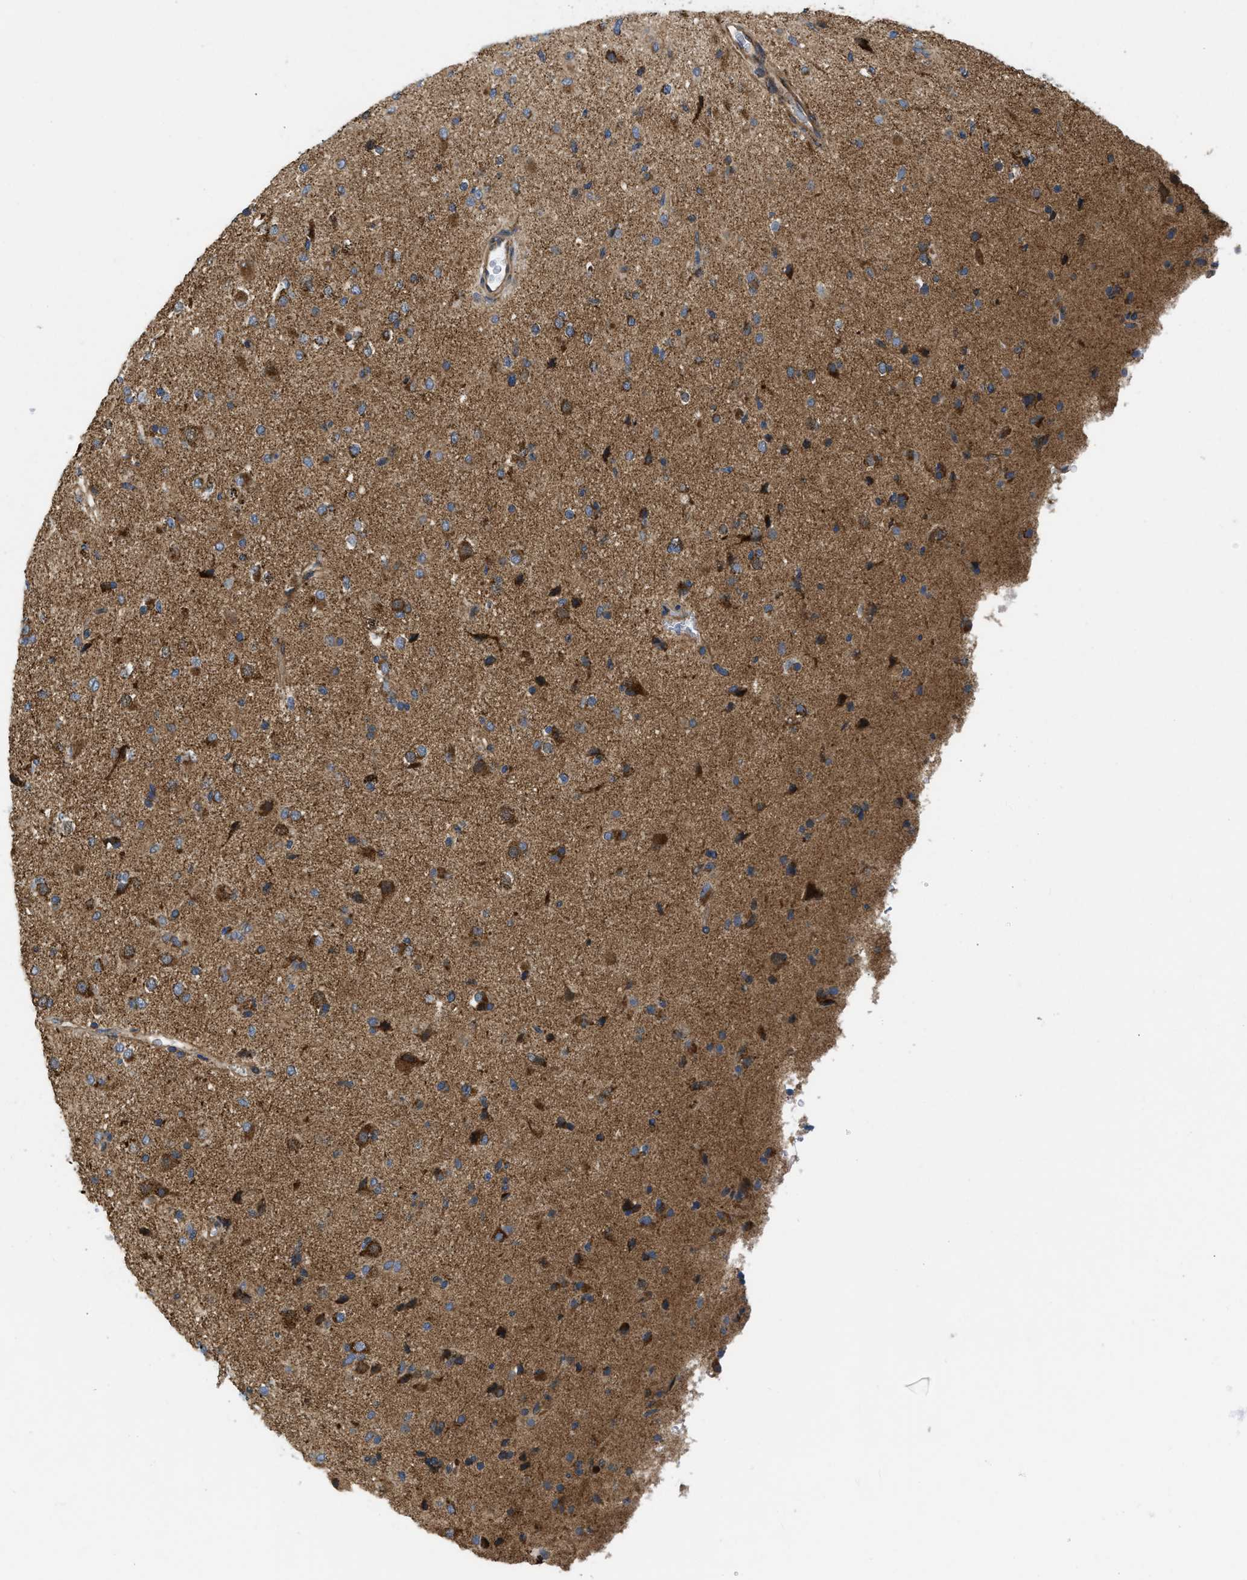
{"staining": {"intensity": "strong", "quantity": ">75%", "location": "cytoplasmic/membranous"}, "tissue": "glioma", "cell_type": "Tumor cells", "image_type": "cancer", "snomed": [{"axis": "morphology", "description": "Glioma, malignant, Low grade"}, {"axis": "topography", "description": "Brain"}], "caption": "IHC of human glioma reveals high levels of strong cytoplasmic/membranous staining in about >75% of tumor cells. (Stains: DAB in brown, nuclei in blue, Microscopy: brightfield microscopy at high magnification).", "gene": "OPTN", "patient": {"sex": "male", "age": 65}}